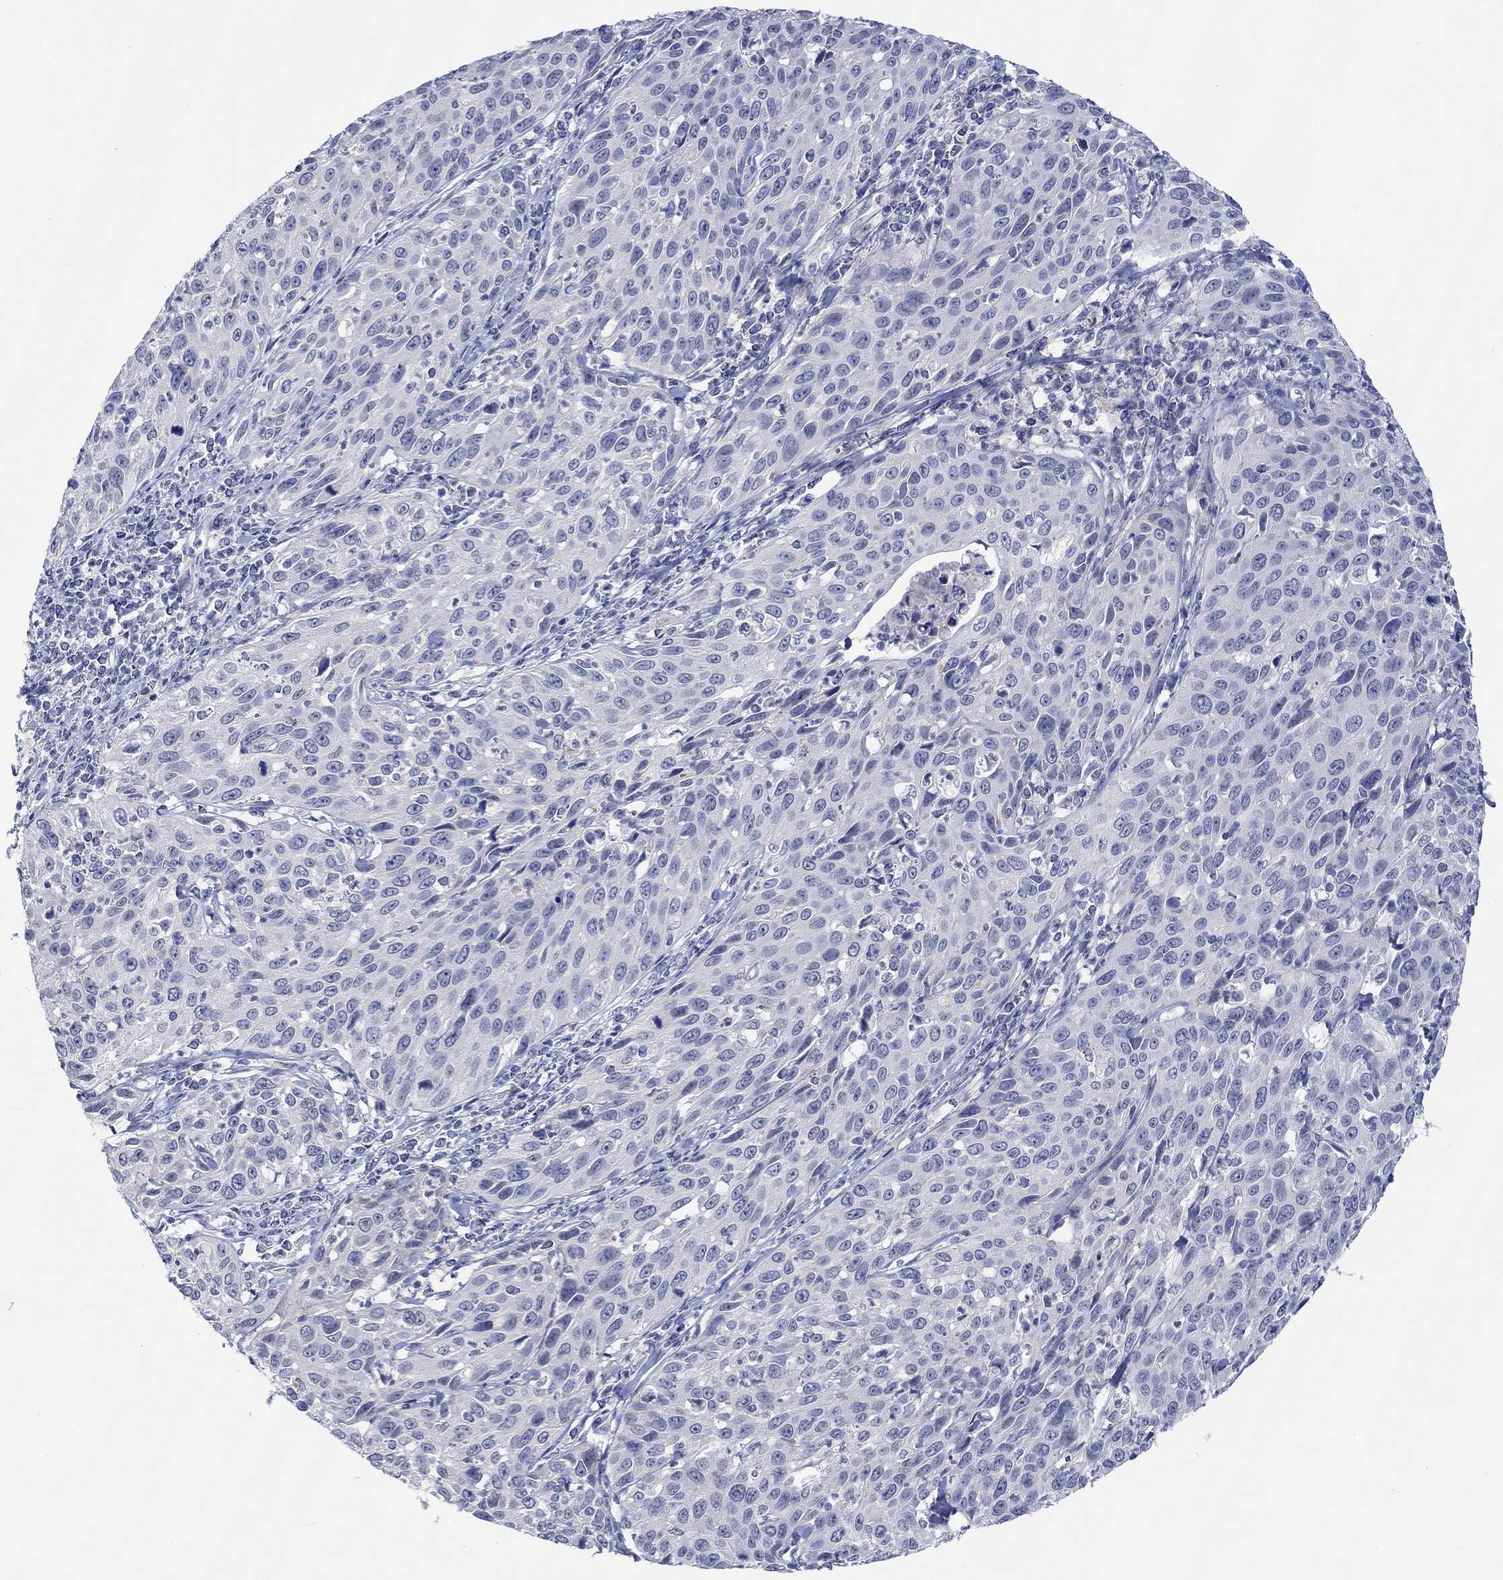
{"staining": {"intensity": "negative", "quantity": "none", "location": "none"}, "tissue": "cervical cancer", "cell_type": "Tumor cells", "image_type": "cancer", "snomed": [{"axis": "morphology", "description": "Squamous cell carcinoma, NOS"}, {"axis": "topography", "description": "Cervix"}], "caption": "Immunohistochemical staining of cervical cancer (squamous cell carcinoma) shows no significant expression in tumor cells.", "gene": "DLK1", "patient": {"sex": "female", "age": 26}}